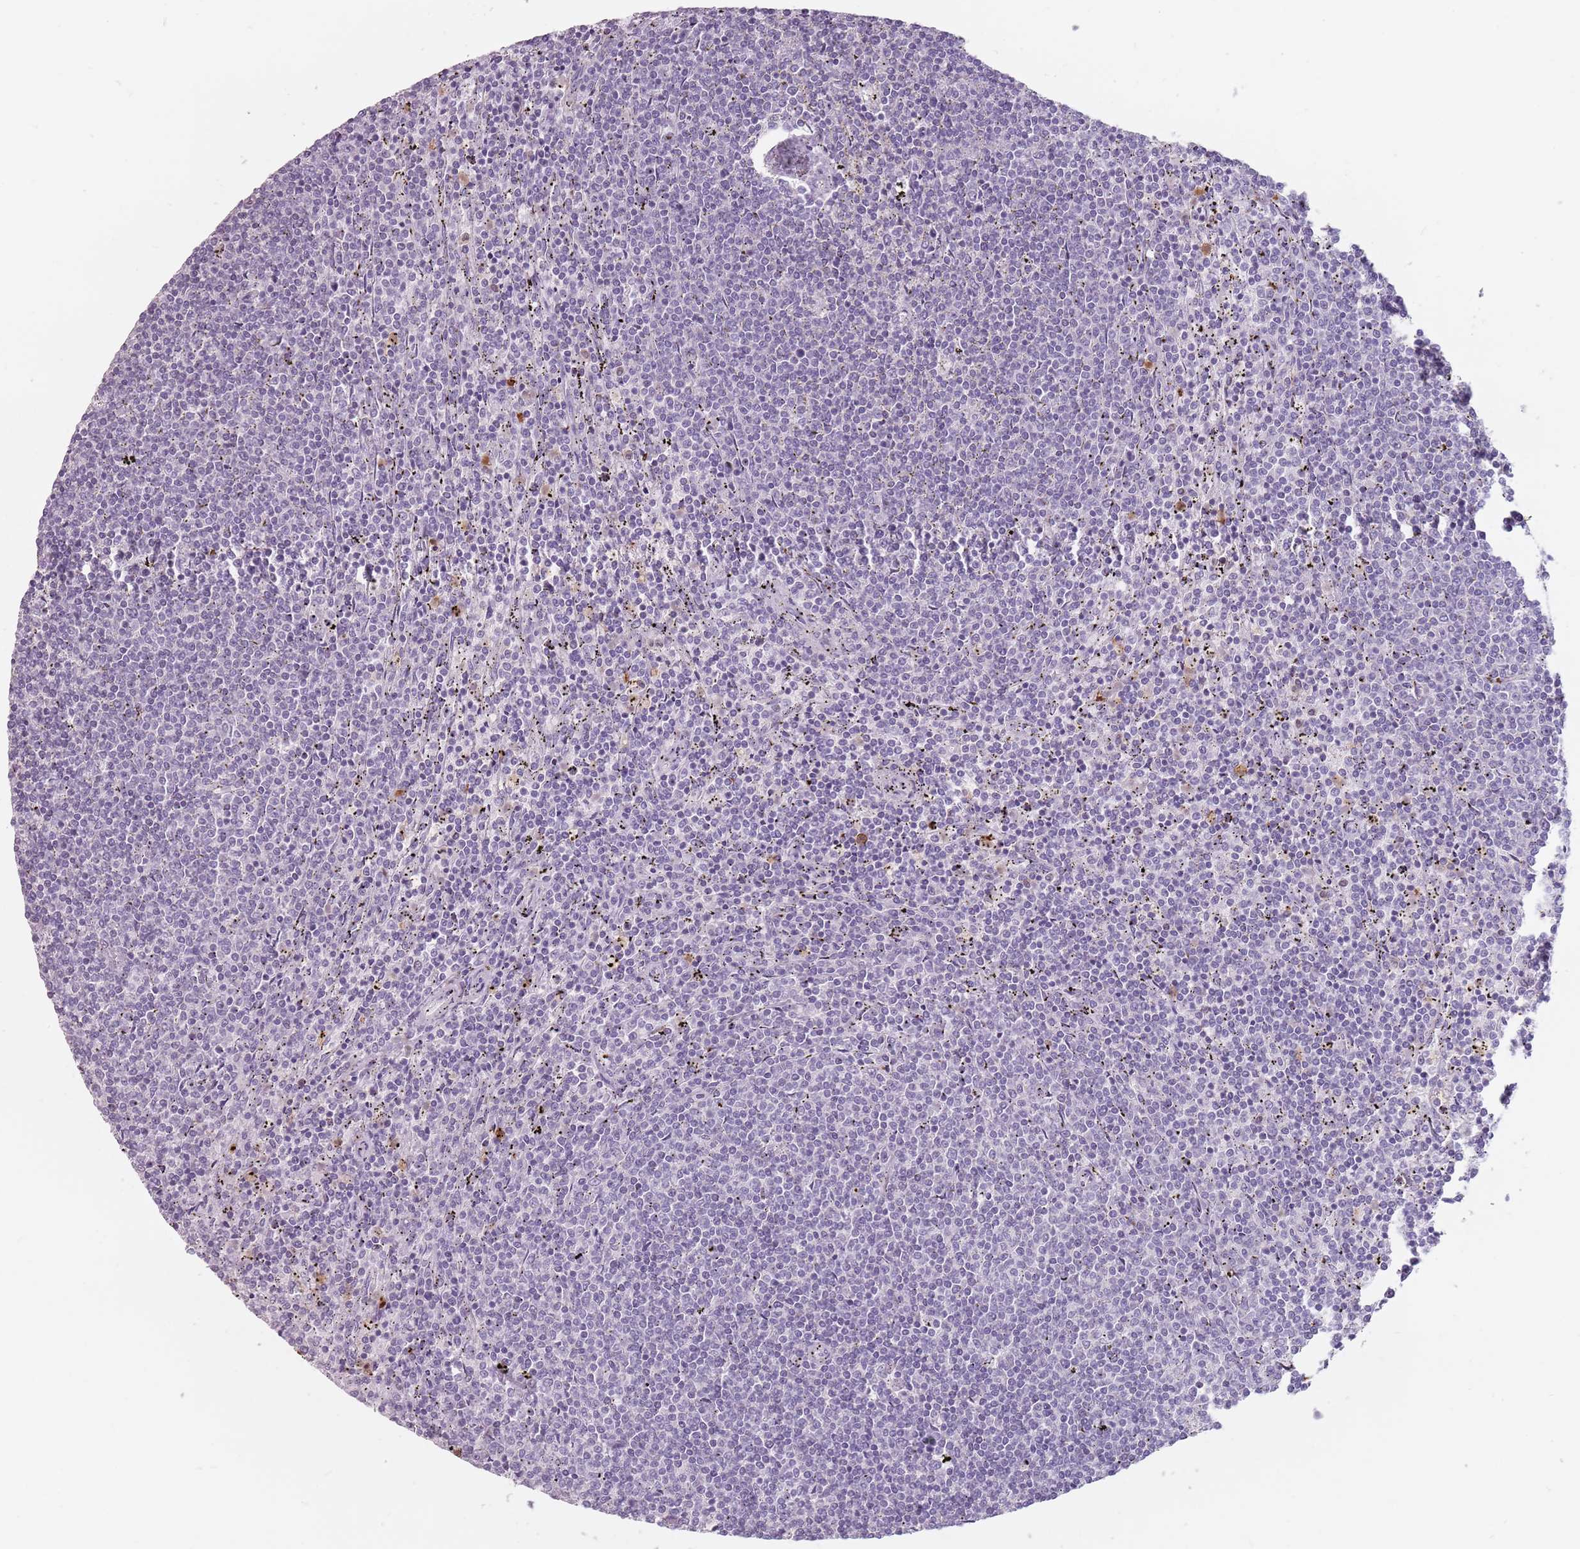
{"staining": {"intensity": "negative", "quantity": "none", "location": "none"}, "tissue": "lymphoma", "cell_type": "Tumor cells", "image_type": "cancer", "snomed": [{"axis": "morphology", "description": "Malignant lymphoma, non-Hodgkin's type, Low grade"}, {"axis": "topography", "description": "Spleen"}], "caption": "Immunohistochemistry (IHC) of human lymphoma reveals no staining in tumor cells.", "gene": "ZNF584", "patient": {"sex": "female", "age": 50}}